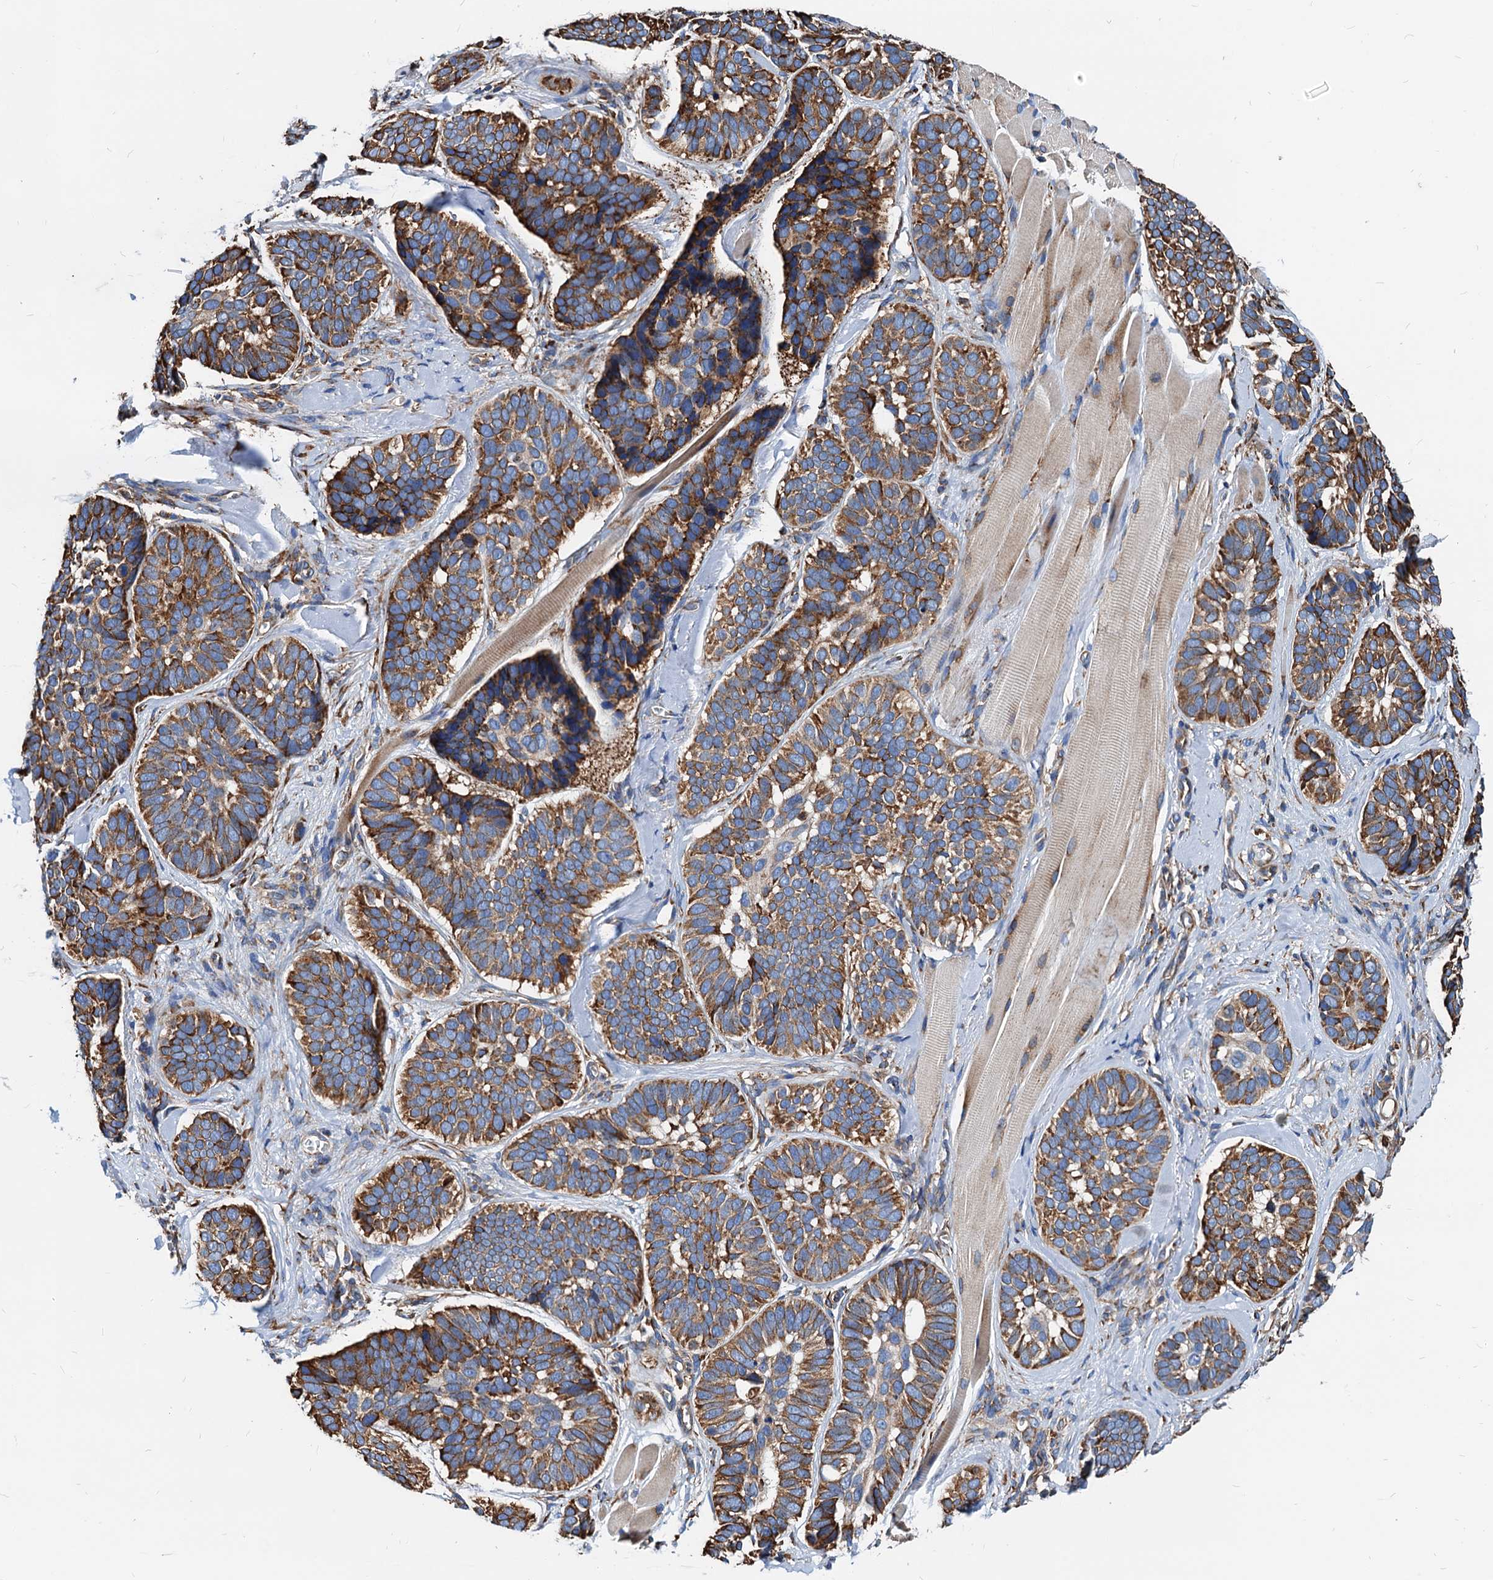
{"staining": {"intensity": "strong", "quantity": ">75%", "location": "cytoplasmic/membranous"}, "tissue": "skin cancer", "cell_type": "Tumor cells", "image_type": "cancer", "snomed": [{"axis": "morphology", "description": "Basal cell carcinoma"}, {"axis": "topography", "description": "Skin"}], "caption": "Skin cancer (basal cell carcinoma) stained for a protein exhibits strong cytoplasmic/membranous positivity in tumor cells. (DAB = brown stain, brightfield microscopy at high magnification).", "gene": "HSPA5", "patient": {"sex": "male", "age": 62}}